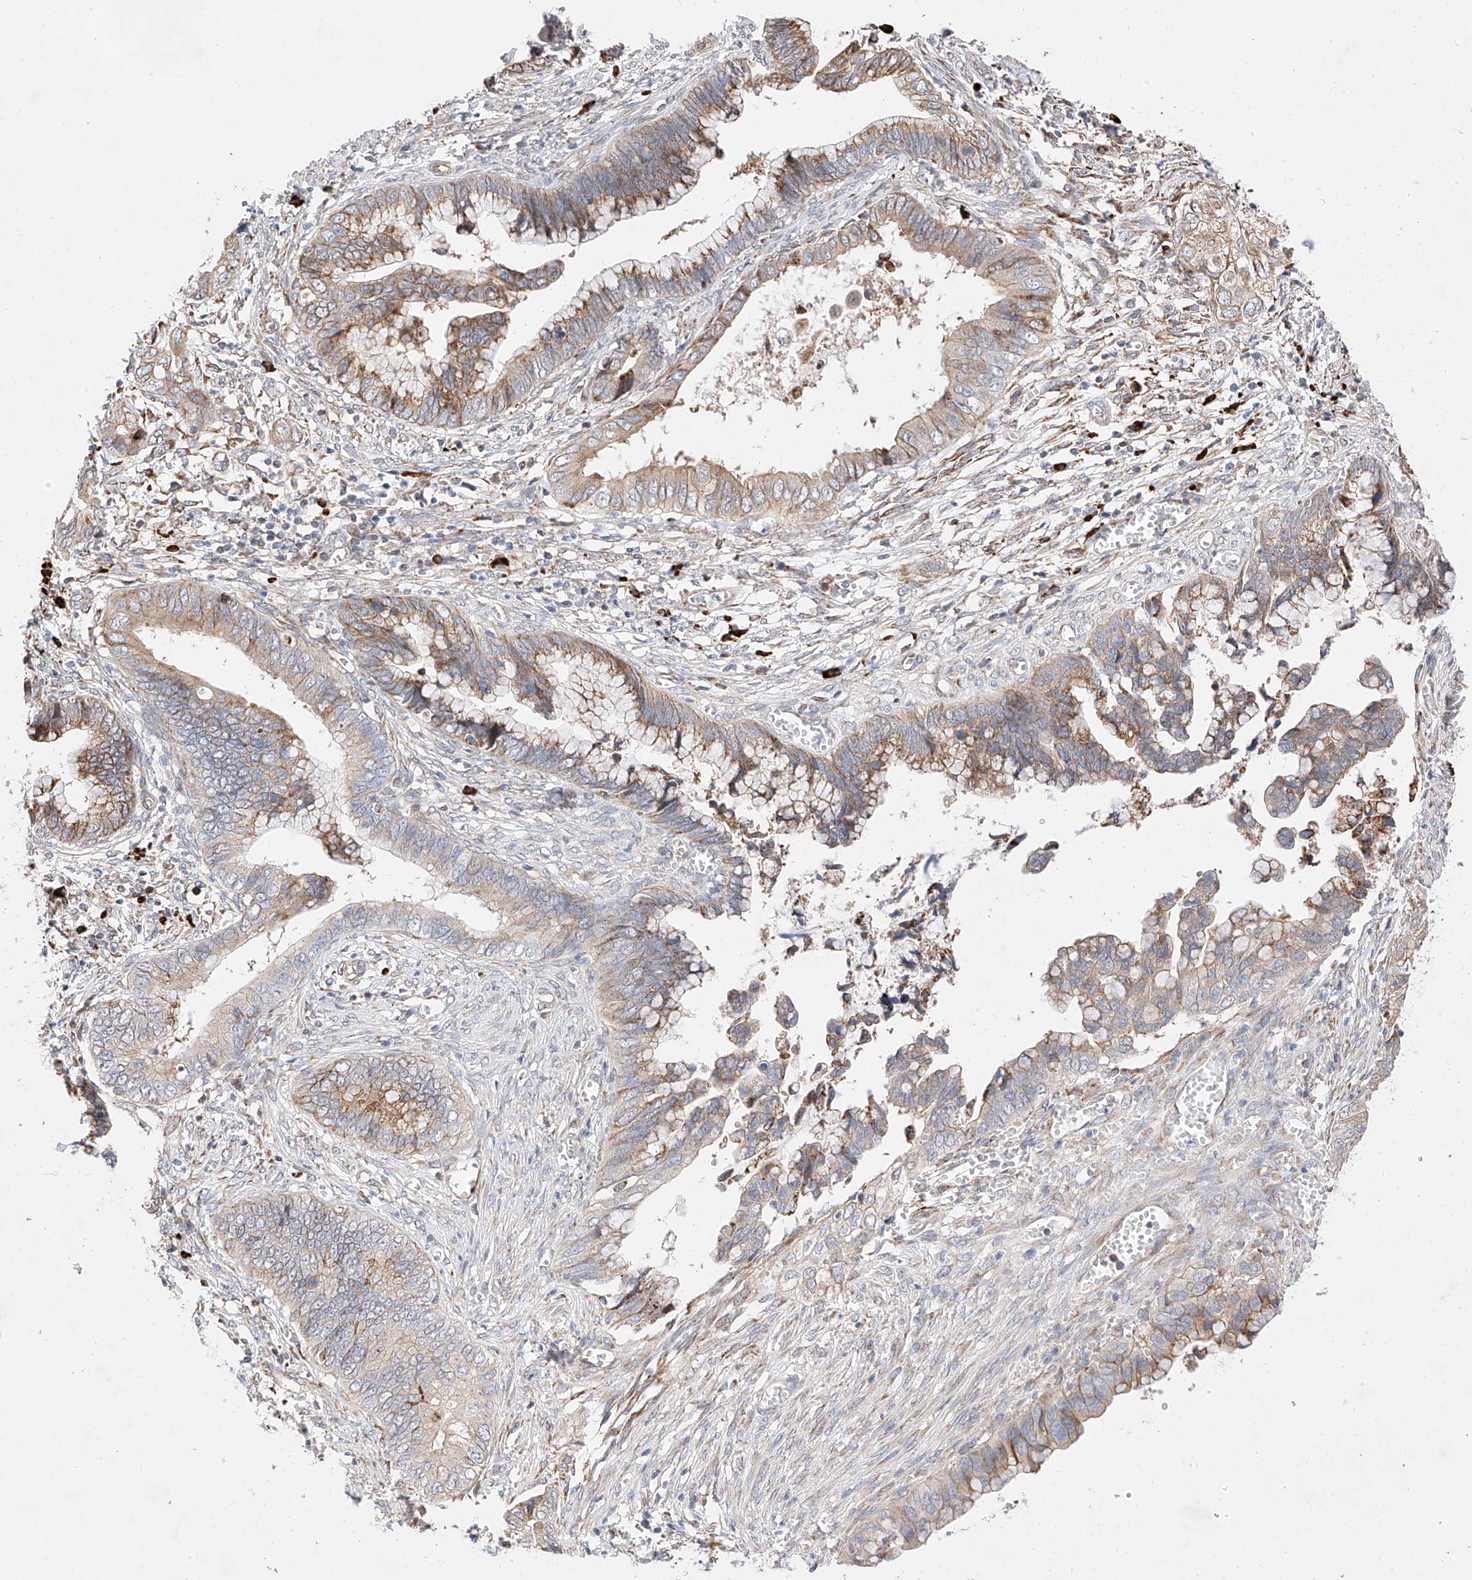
{"staining": {"intensity": "weak", "quantity": ">75%", "location": "cytoplasmic/membranous"}, "tissue": "cervical cancer", "cell_type": "Tumor cells", "image_type": "cancer", "snomed": [{"axis": "morphology", "description": "Adenocarcinoma, NOS"}, {"axis": "topography", "description": "Cervix"}], "caption": "A brown stain highlights weak cytoplasmic/membranous expression of a protein in human adenocarcinoma (cervical) tumor cells.", "gene": "ATP9B", "patient": {"sex": "female", "age": 44}}